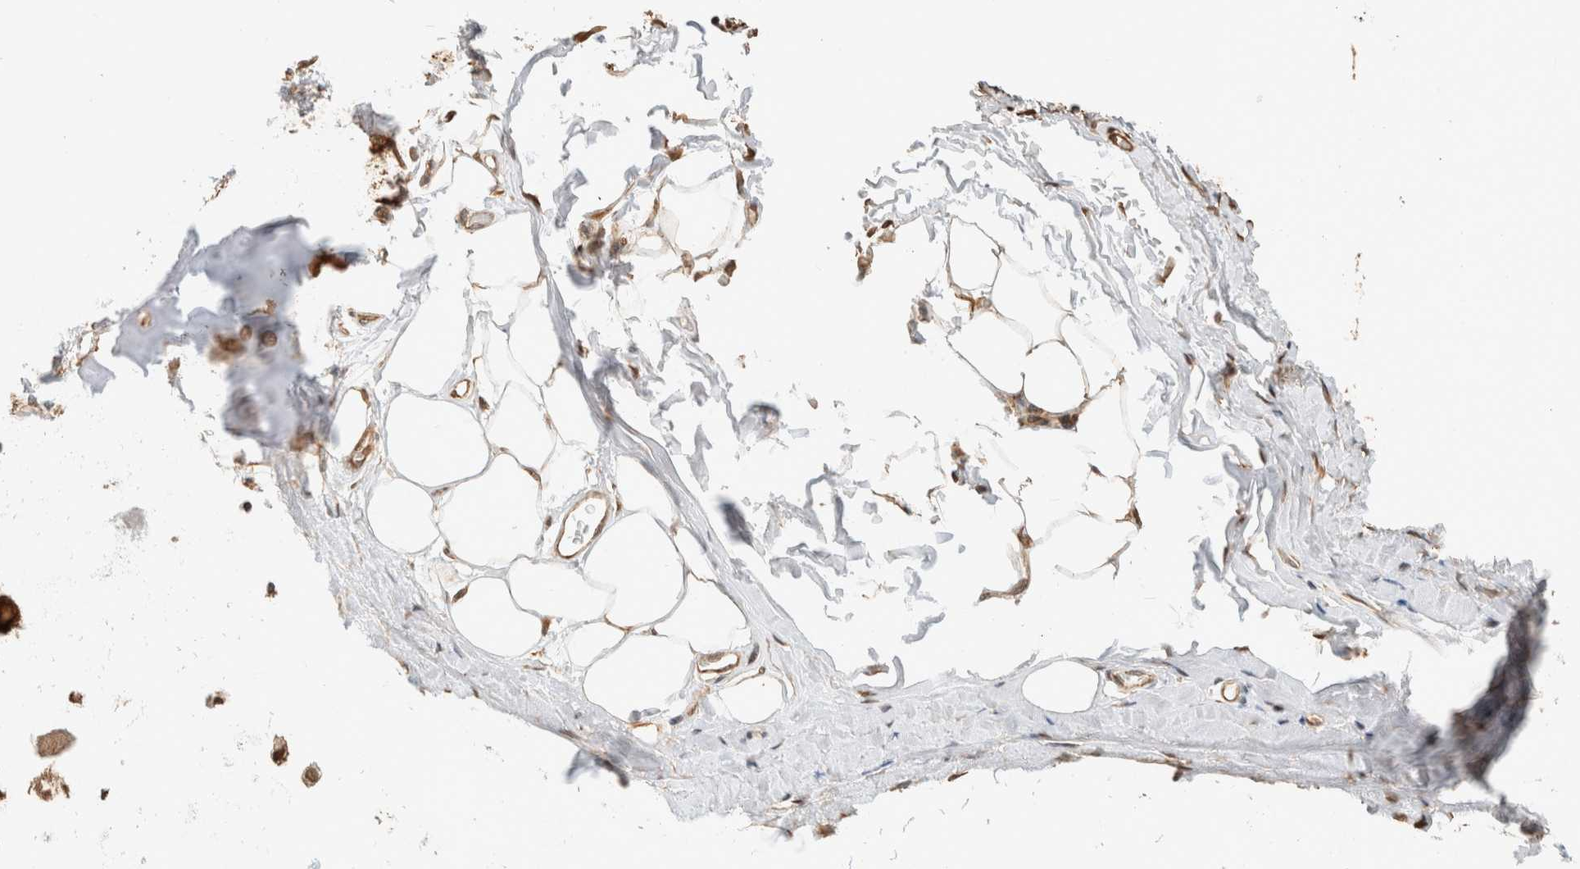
{"staining": {"intensity": "moderate", "quantity": ">75%", "location": "cytoplasmic/membranous"}, "tissue": "adipose tissue", "cell_type": "Adipocytes", "image_type": "normal", "snomed": [{"axis": "morphology", "description": "Normal tissue, NOS"}, {"axis": "topography", "description": "Cartilage tissue"}, {"axis": "topography", "description": "Bronchus"}], "caption": "Brown immunohistochemical staining in unremarkable adipose tissue reveals moderate cytoplasmic/membranous staining in approximately >75% of adipocytes.", "gene": "OTUD6B", "patient": {"sex": "female", "age": 73}}